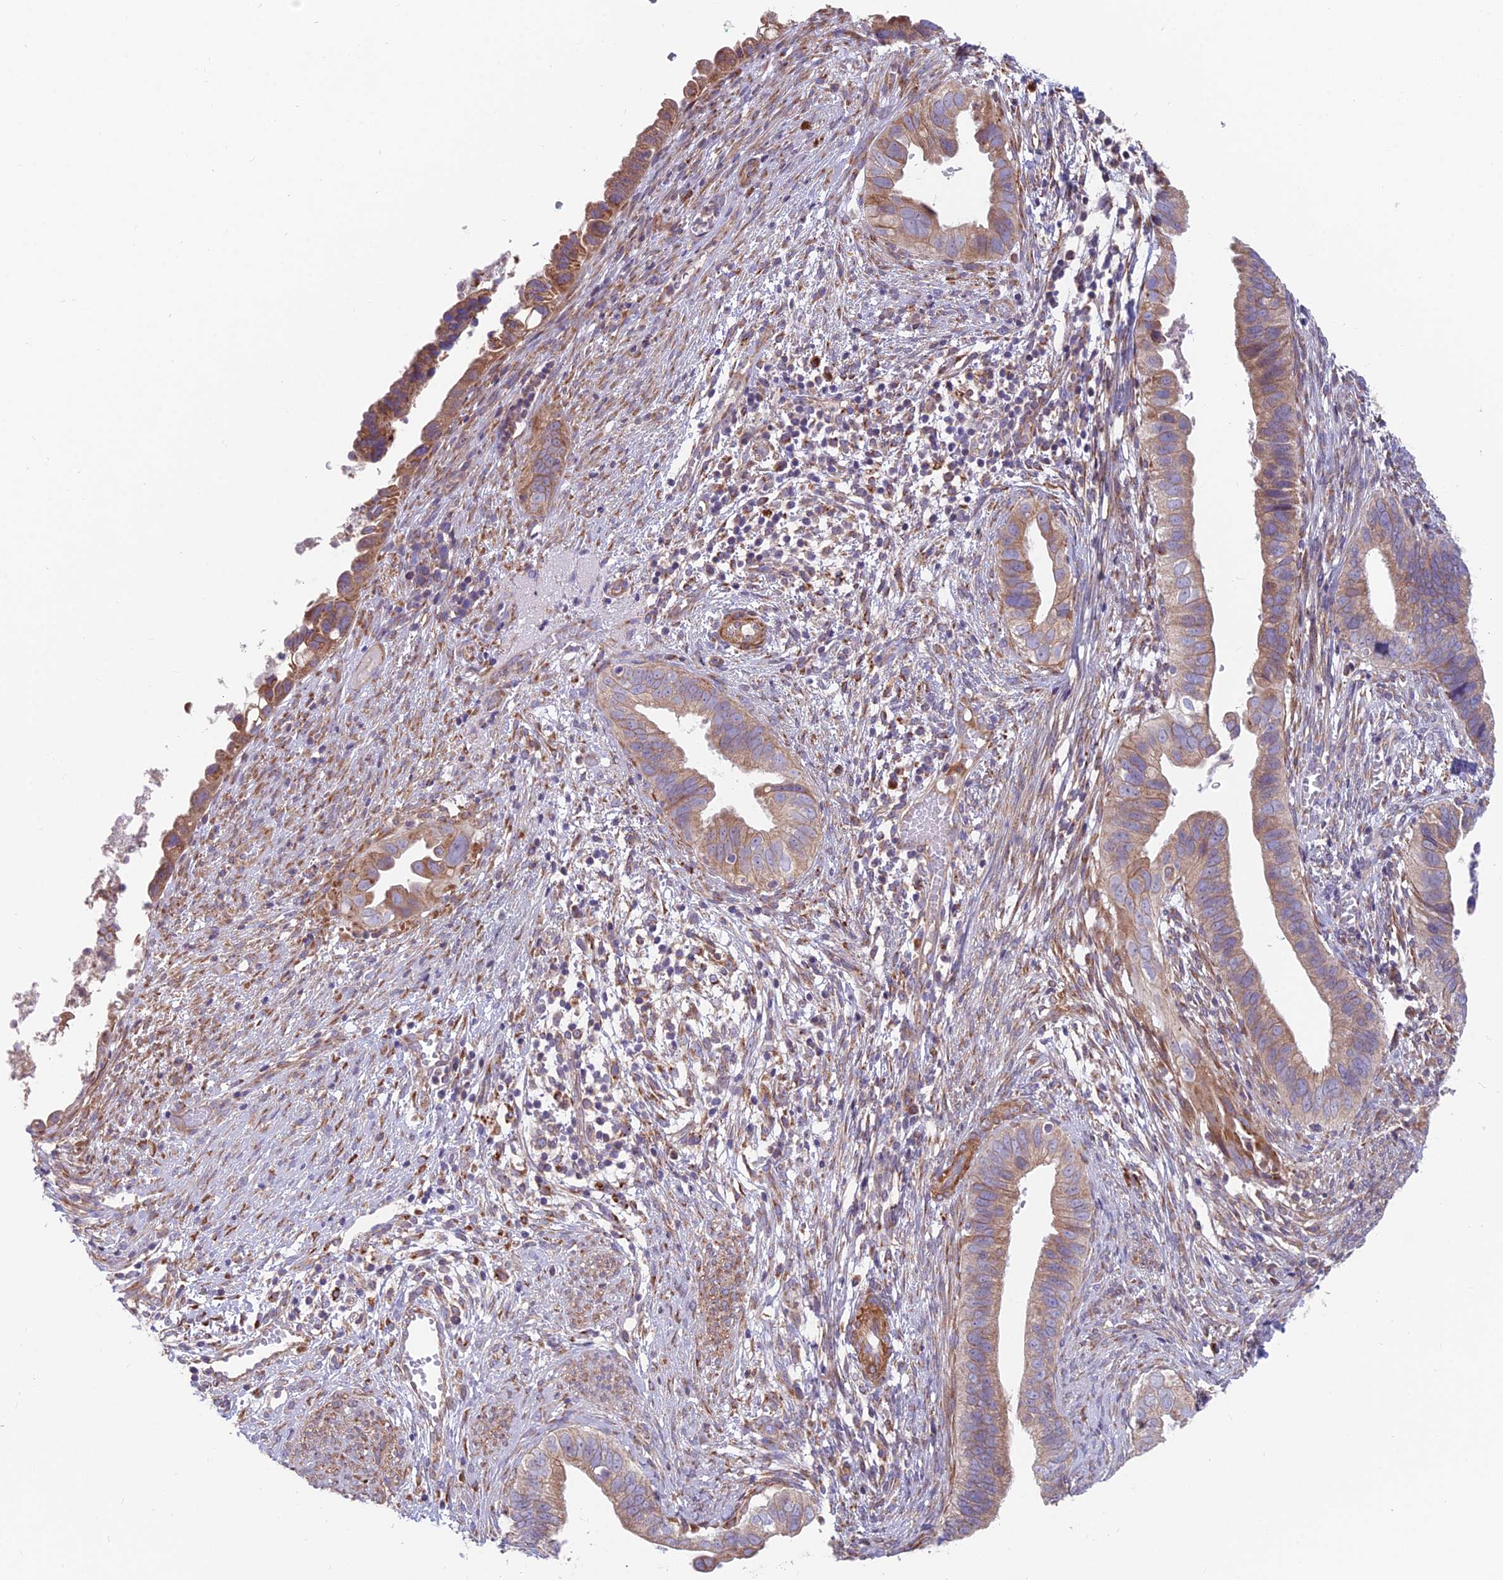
{"staining": {"intensity": "moderate", "quantity": "25%-75%", "location": "cytoplasmic/membranous"}, "tissue": "cervical cancer", "cell_type": "Tumor cells", "image_type": "cancer", "snomed": [{"axis": "morphology", "description": "Adenocarcinoma, NOS"}, {"axis": "topography", "description": "Cervix"}], "caption": "Protein expression analysis of human cervical cancer reveals moderate cytoplasmic/membranous staining in about 25%-75% of tumor cells.", "gene": "TBC1D20", "patient": {"sex": "female", "age": 42}}